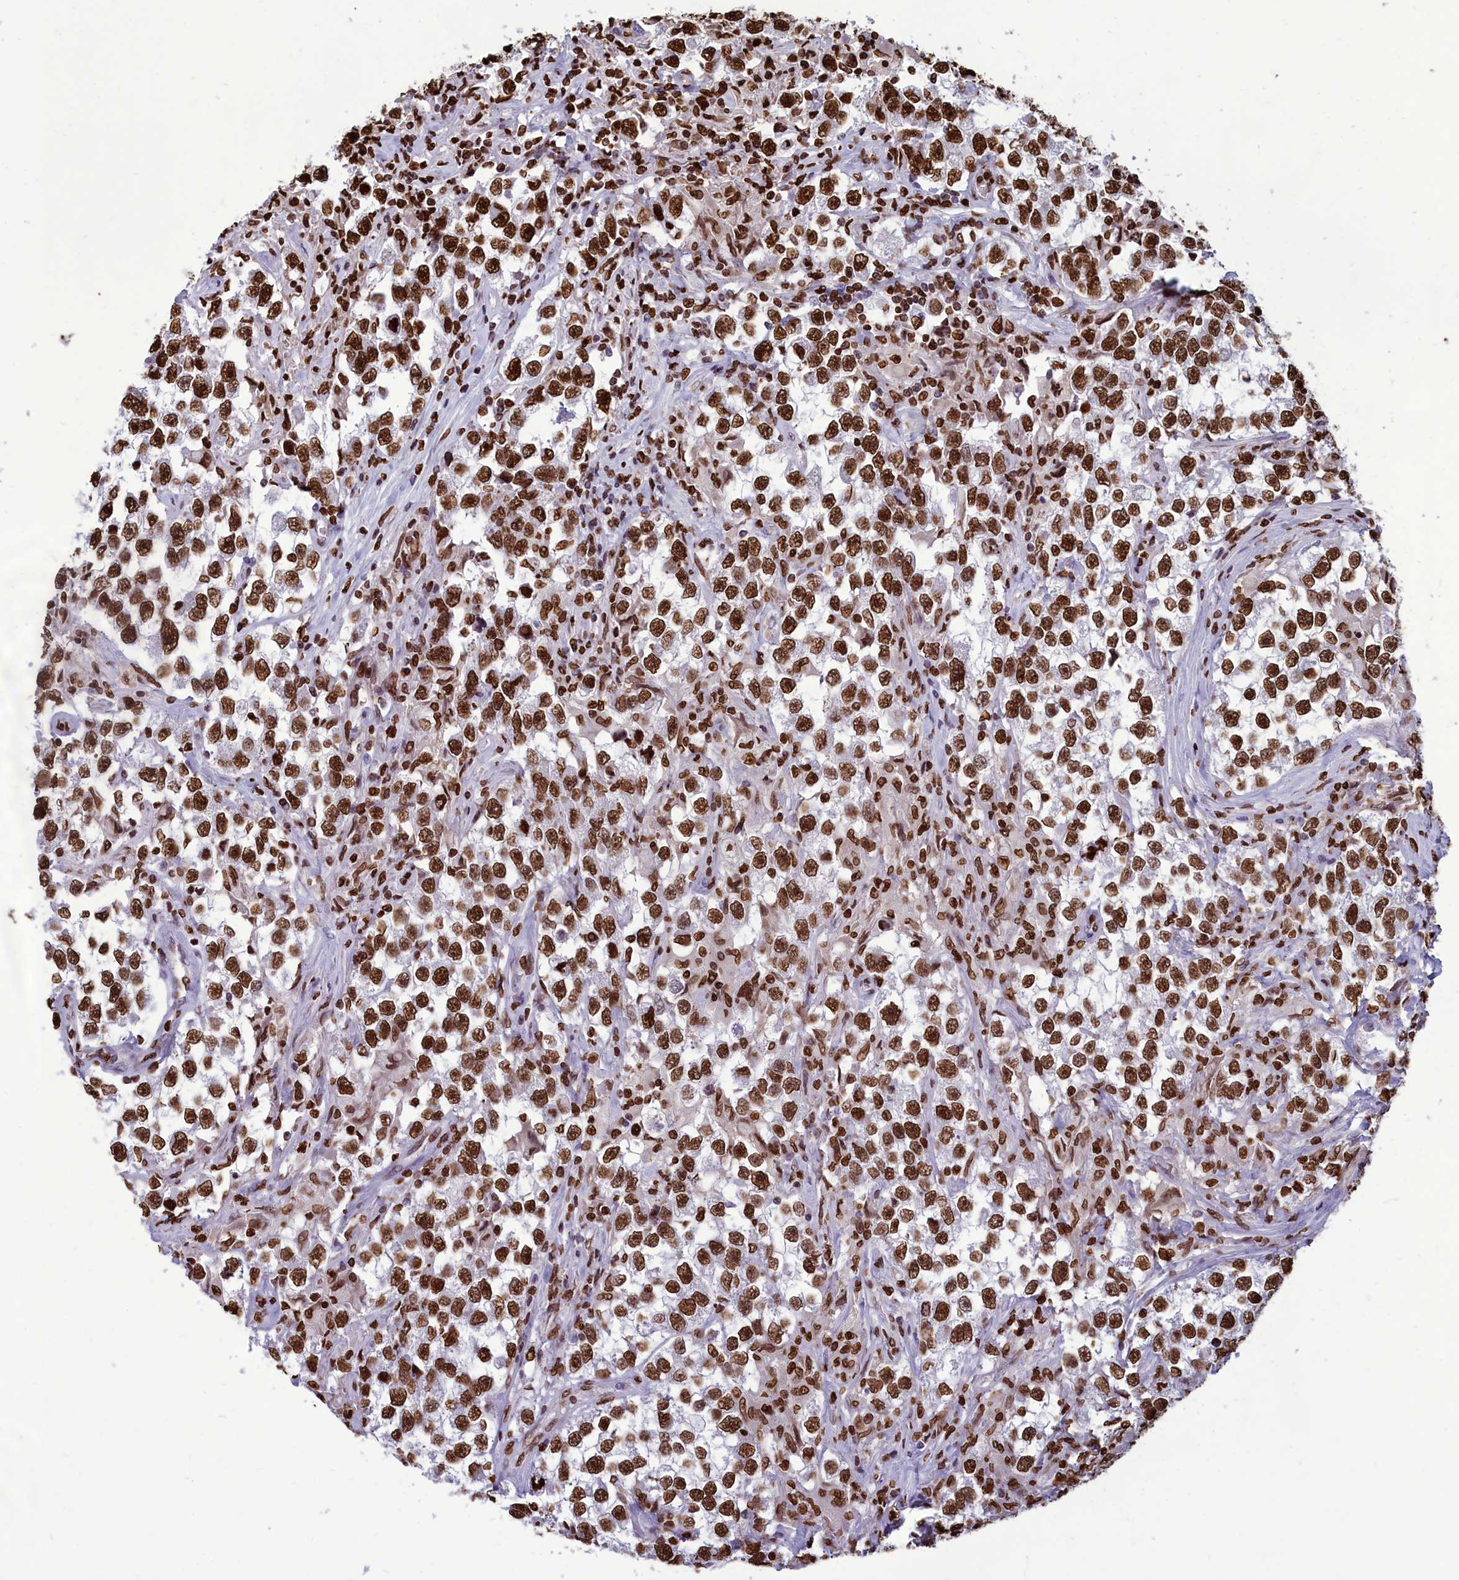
{"staining": {"intensity": "strong", "quantity": ">75%", "location": "nuclear"}, "tissue": "testis cancer", "cell_type": "Tumor cells", "image_type": "cancer", "snomed": [{"axis": "morphology", "description": "Seminoma, NOS"}, {"axis": "topography", "description": "Testis"}], "caption": "Immunohistochemistry (IHC) histopathology image of neoplastic tissue: human testis seminoma stained using immunohistochemistry exhibits high levels of strong protein expression localized specifically in the nuclear of tumor cells, appearing as a nuclear brown color.", "gene": "AKAP17A", "patient": {"sex": "male", "age": 46}}